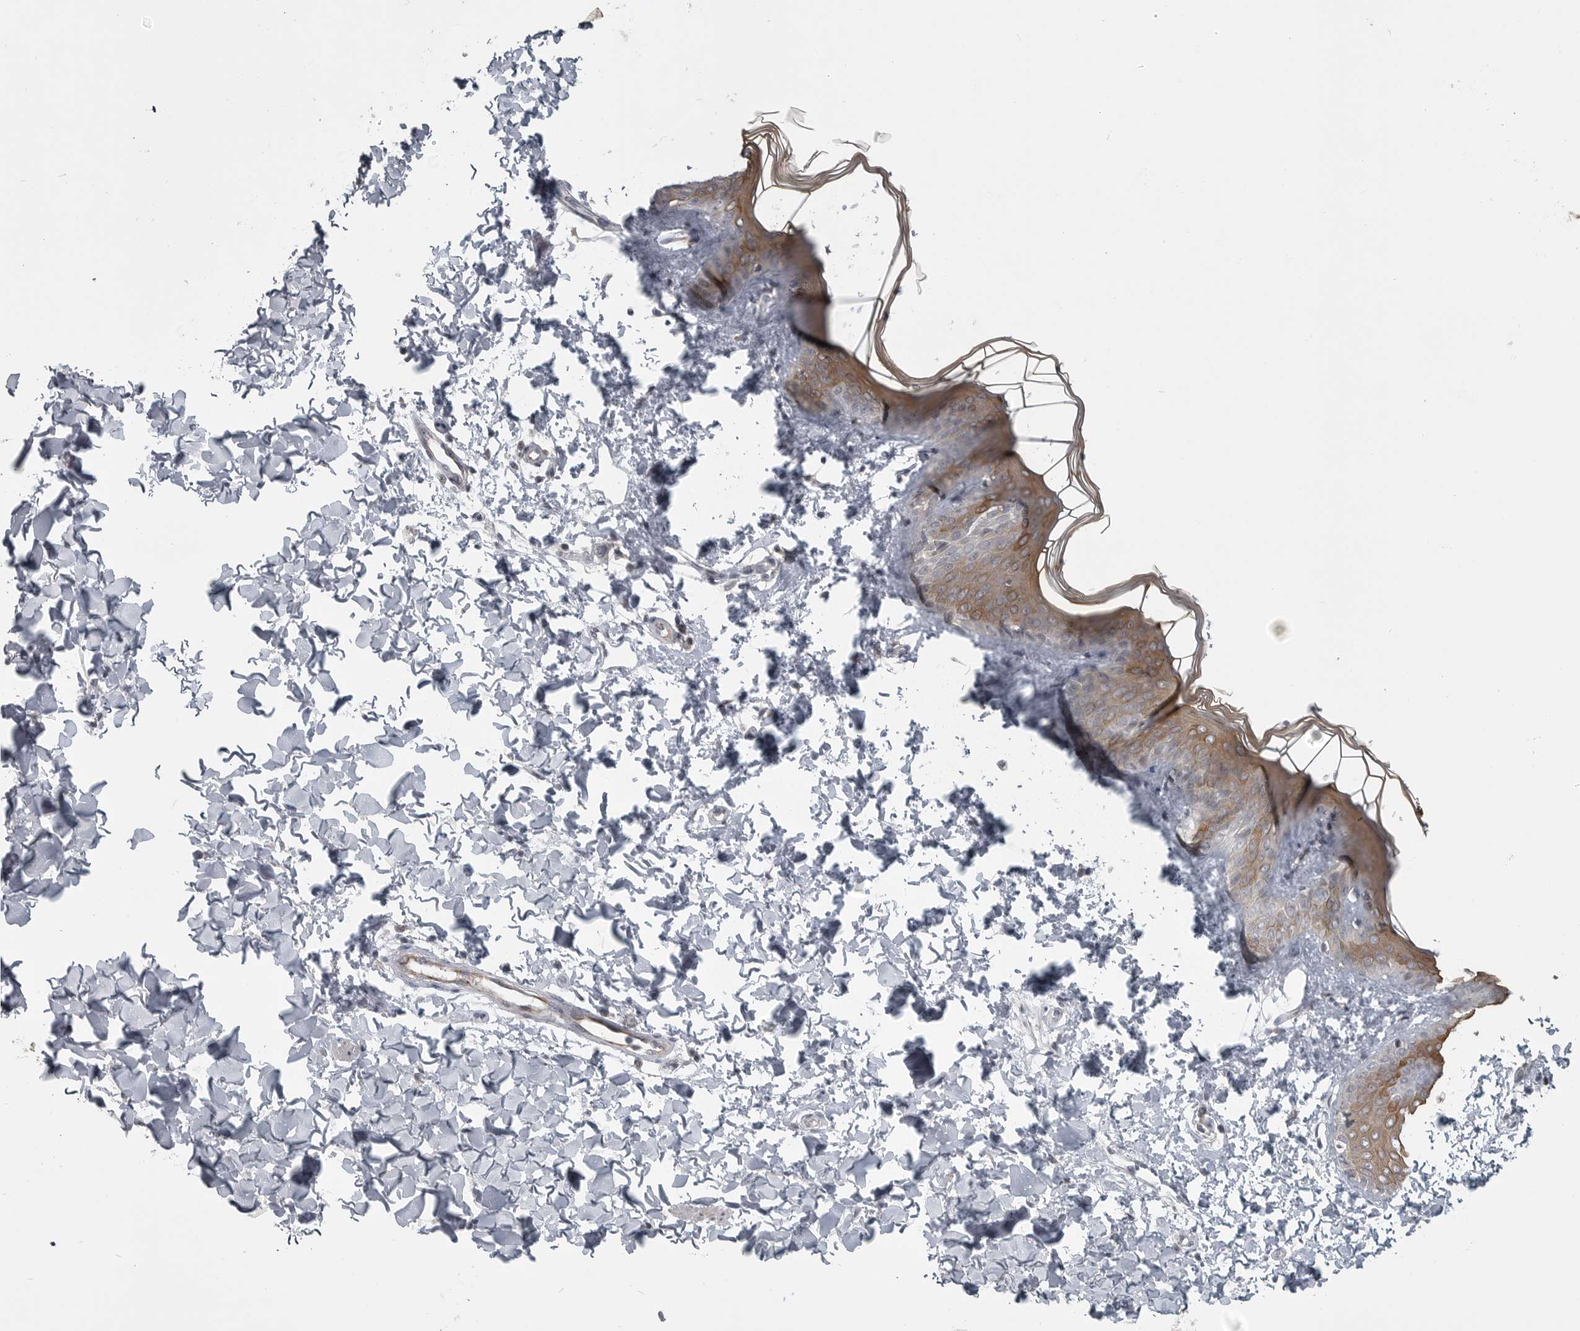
{"staining": {"intensity": "negative", "quantity": "none", "location": "none"}, "tissue": "skin", "cell_type": "Fibroblasts", "image_type": "normal", "snomed": [{"axis": "morphology", "description": "Normal tissue, NOS"}, {"axis": "topography", "description": "Skin"}], "caption": "Fibroblasts are negative for protein expression in normal human skin. (DAB (3,3'-diaminobenzidine) immunohistochemistry (IHC) with hematoxylin counter stain).", "gene": "PPP1R9A", "patient": {"sex": "female", "age": 17}}